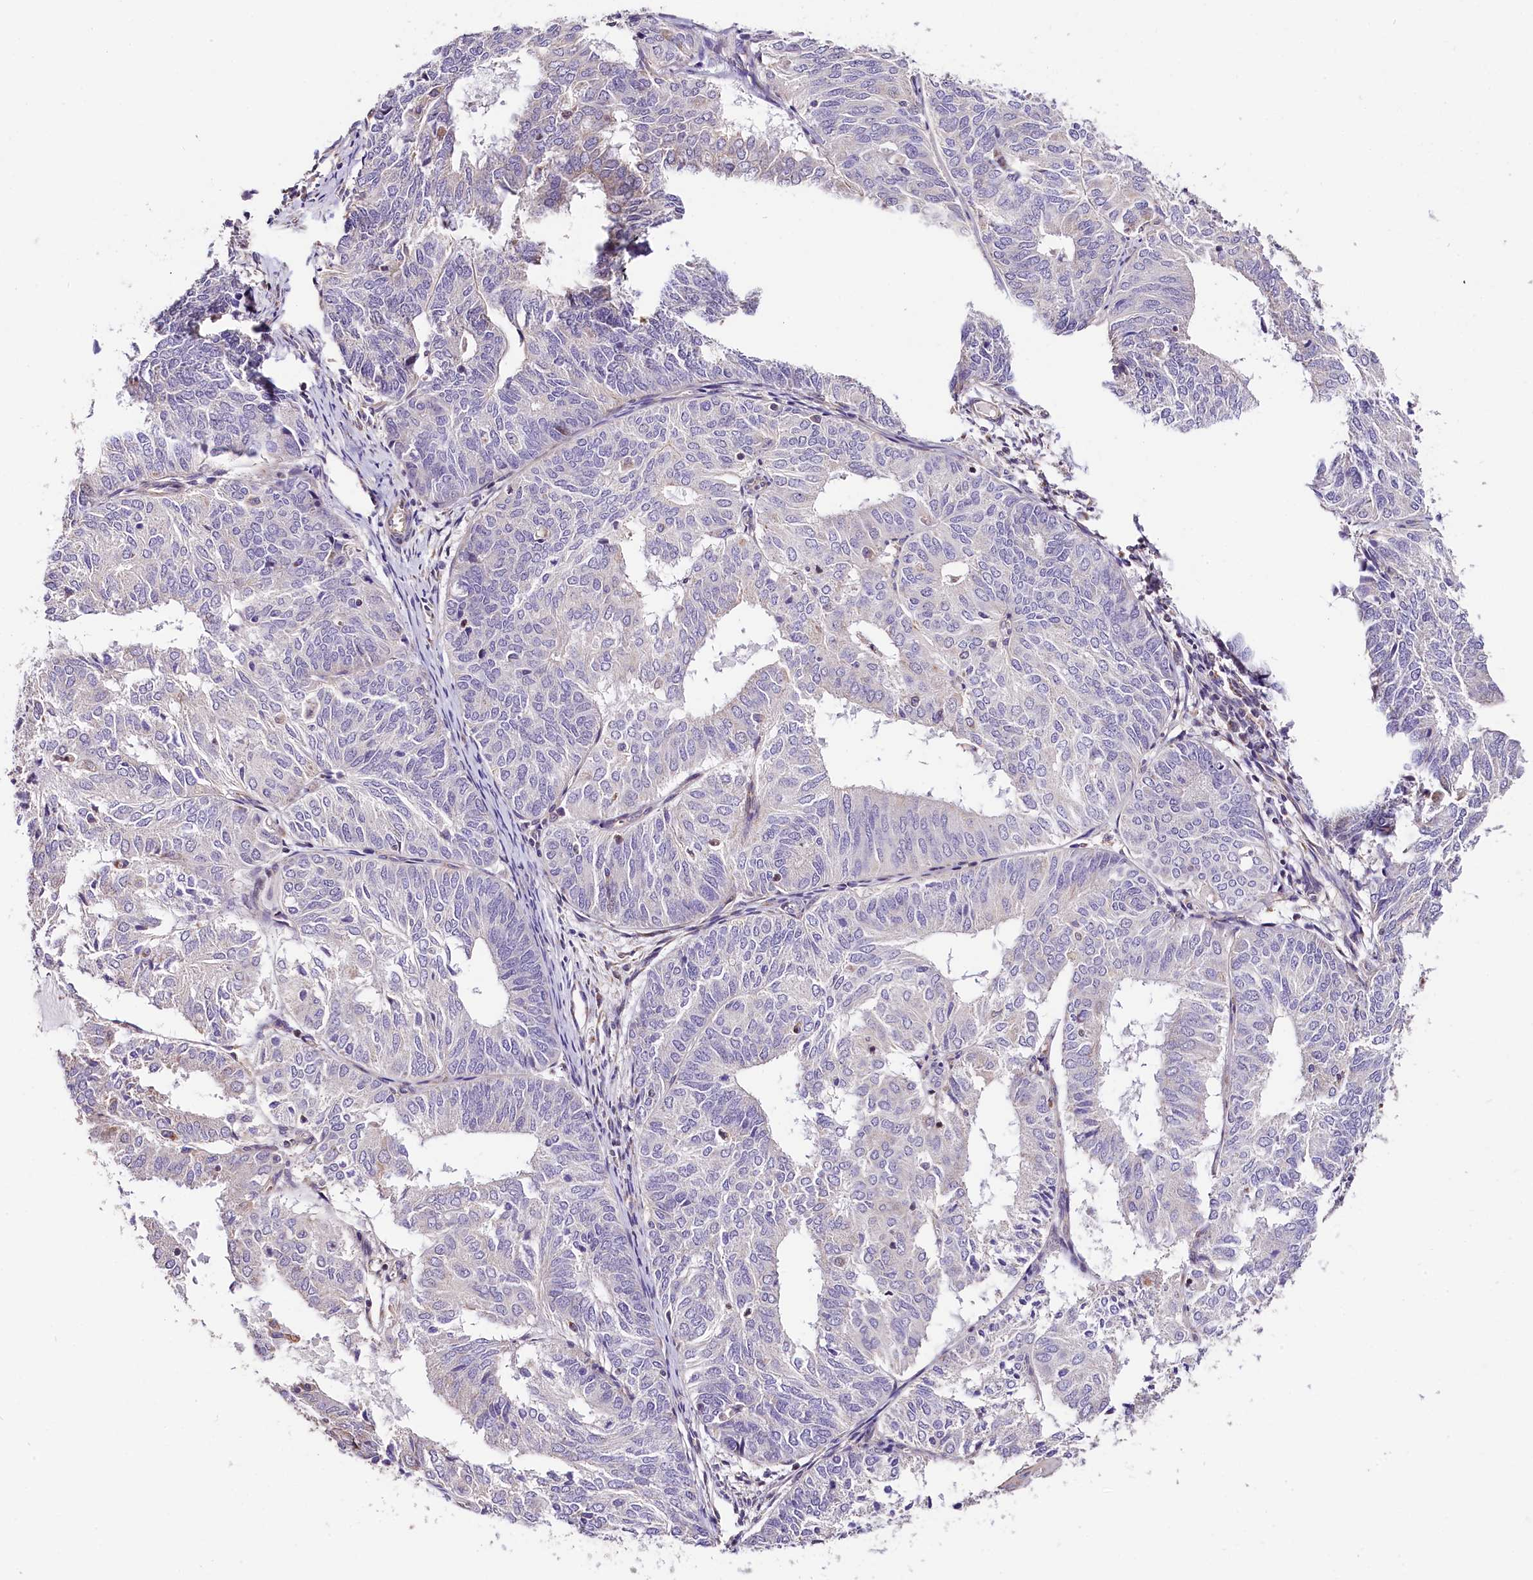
{"staining": {"intensity": "negative", "quantity": "none", "location": "none"}, "tissue": "endometrial cancer", "cell_type": "Tumor cells", "image_type": "cancer", "snomed": [{"axis": "morphology", "description": "Adenocarcinoma, NOS"}, {"axis": "topography", "description": "Uterus"}], "caption": "A high-resolution micrograph shows immunohistochemistry staining of endometrial cancer (adenocarcinoma), which displays no significant expression in tumor cells.", "gene": "ACAA2", "patient": {"sex": "female", "age": 60}}